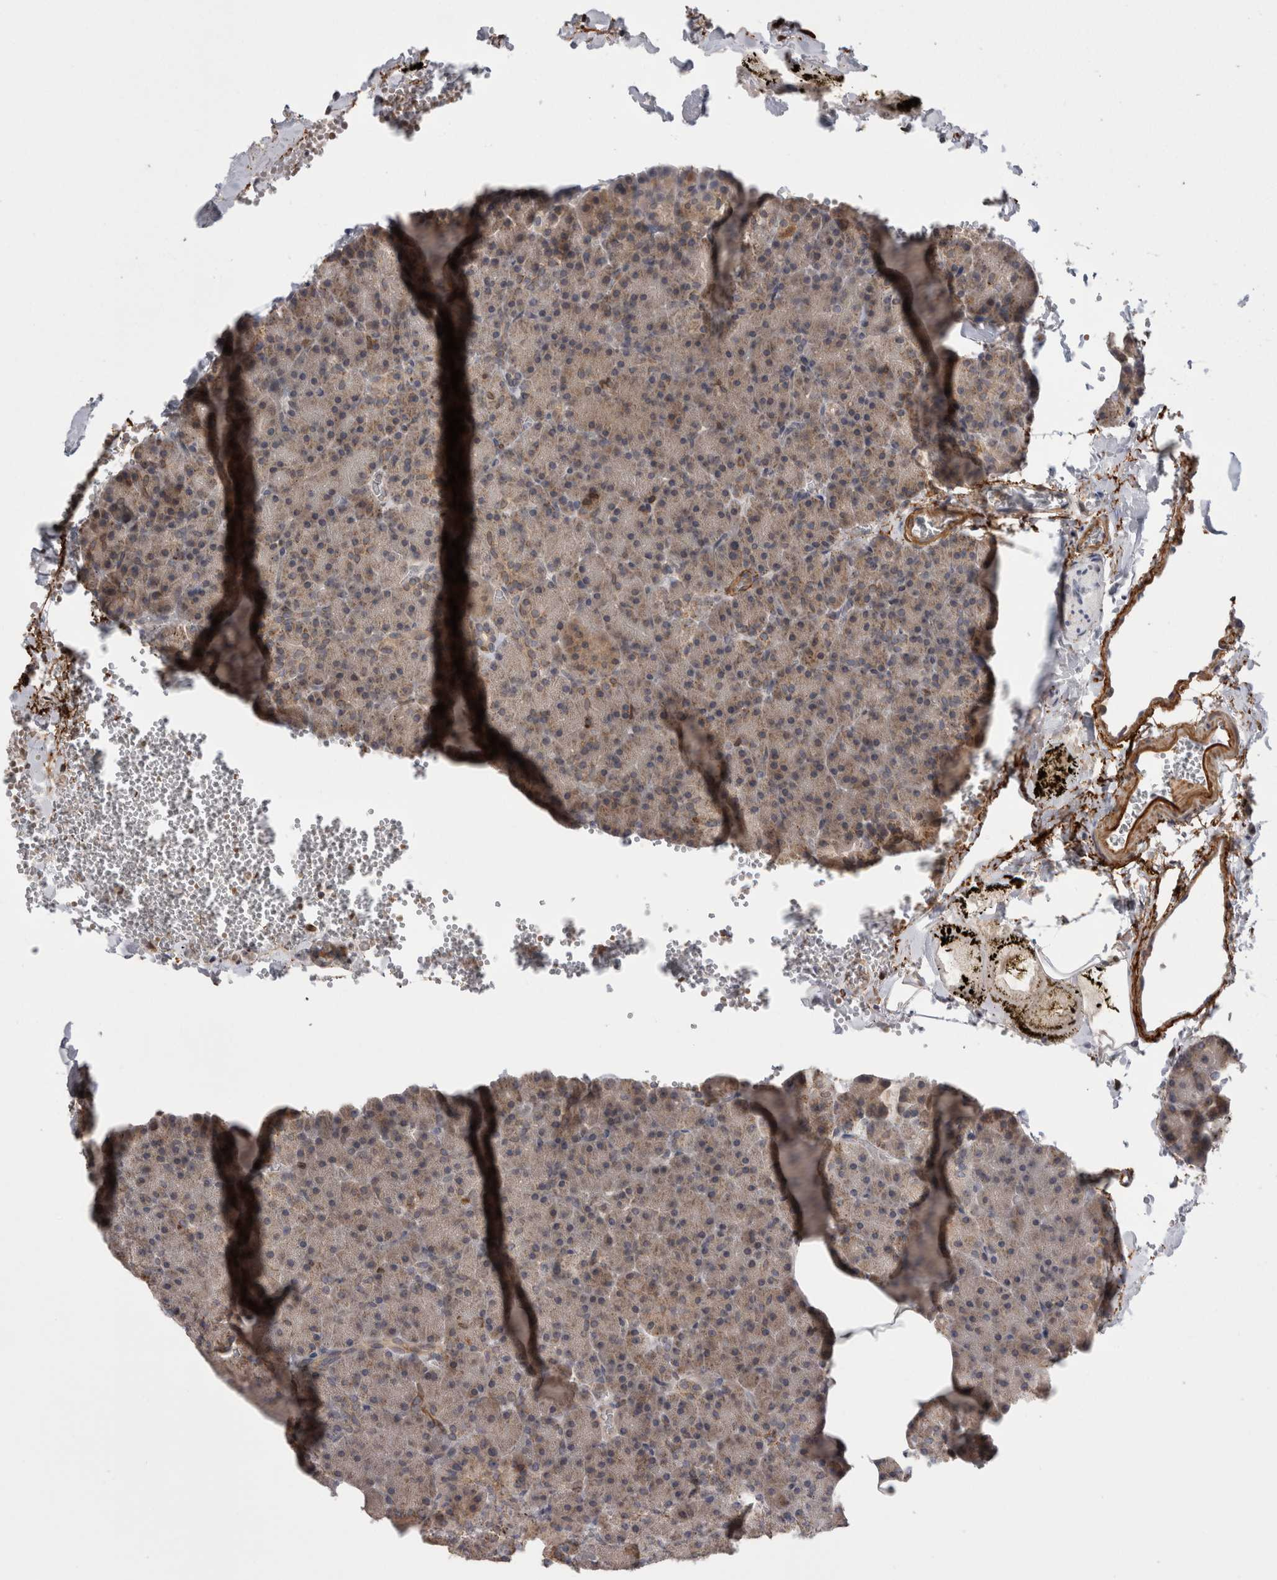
{"staining": {"intensity": "moderate", "quantity": ">75%", "location": "cytoplasmic/membranous"}, "tissue": "pancreas", "cell_type": "Exocrine glandular cells", "image_type": "normal", "snomed": [{"axis": "morphology", "description": "Normal tissue, NOS"}, {"axis": "morphology", "description": "Carcinoid, malignant, NOS"}, {"axis": "topography", "description": "Pancreas"}], "caption": "Immunohistochemical staining of benign pancreas demonstrates medium levels of moderate cytoplasmic/membranous expression in approximately >75% of exocrine glandular cells. The staining was performed using DAB (3,3'-diaminobenzidine), with brown indicating positive protein expression. Nuclei are stained blue with hematoxylin.", "gene": "DARS2", "patient": {"sex": "female", "age": 35}}